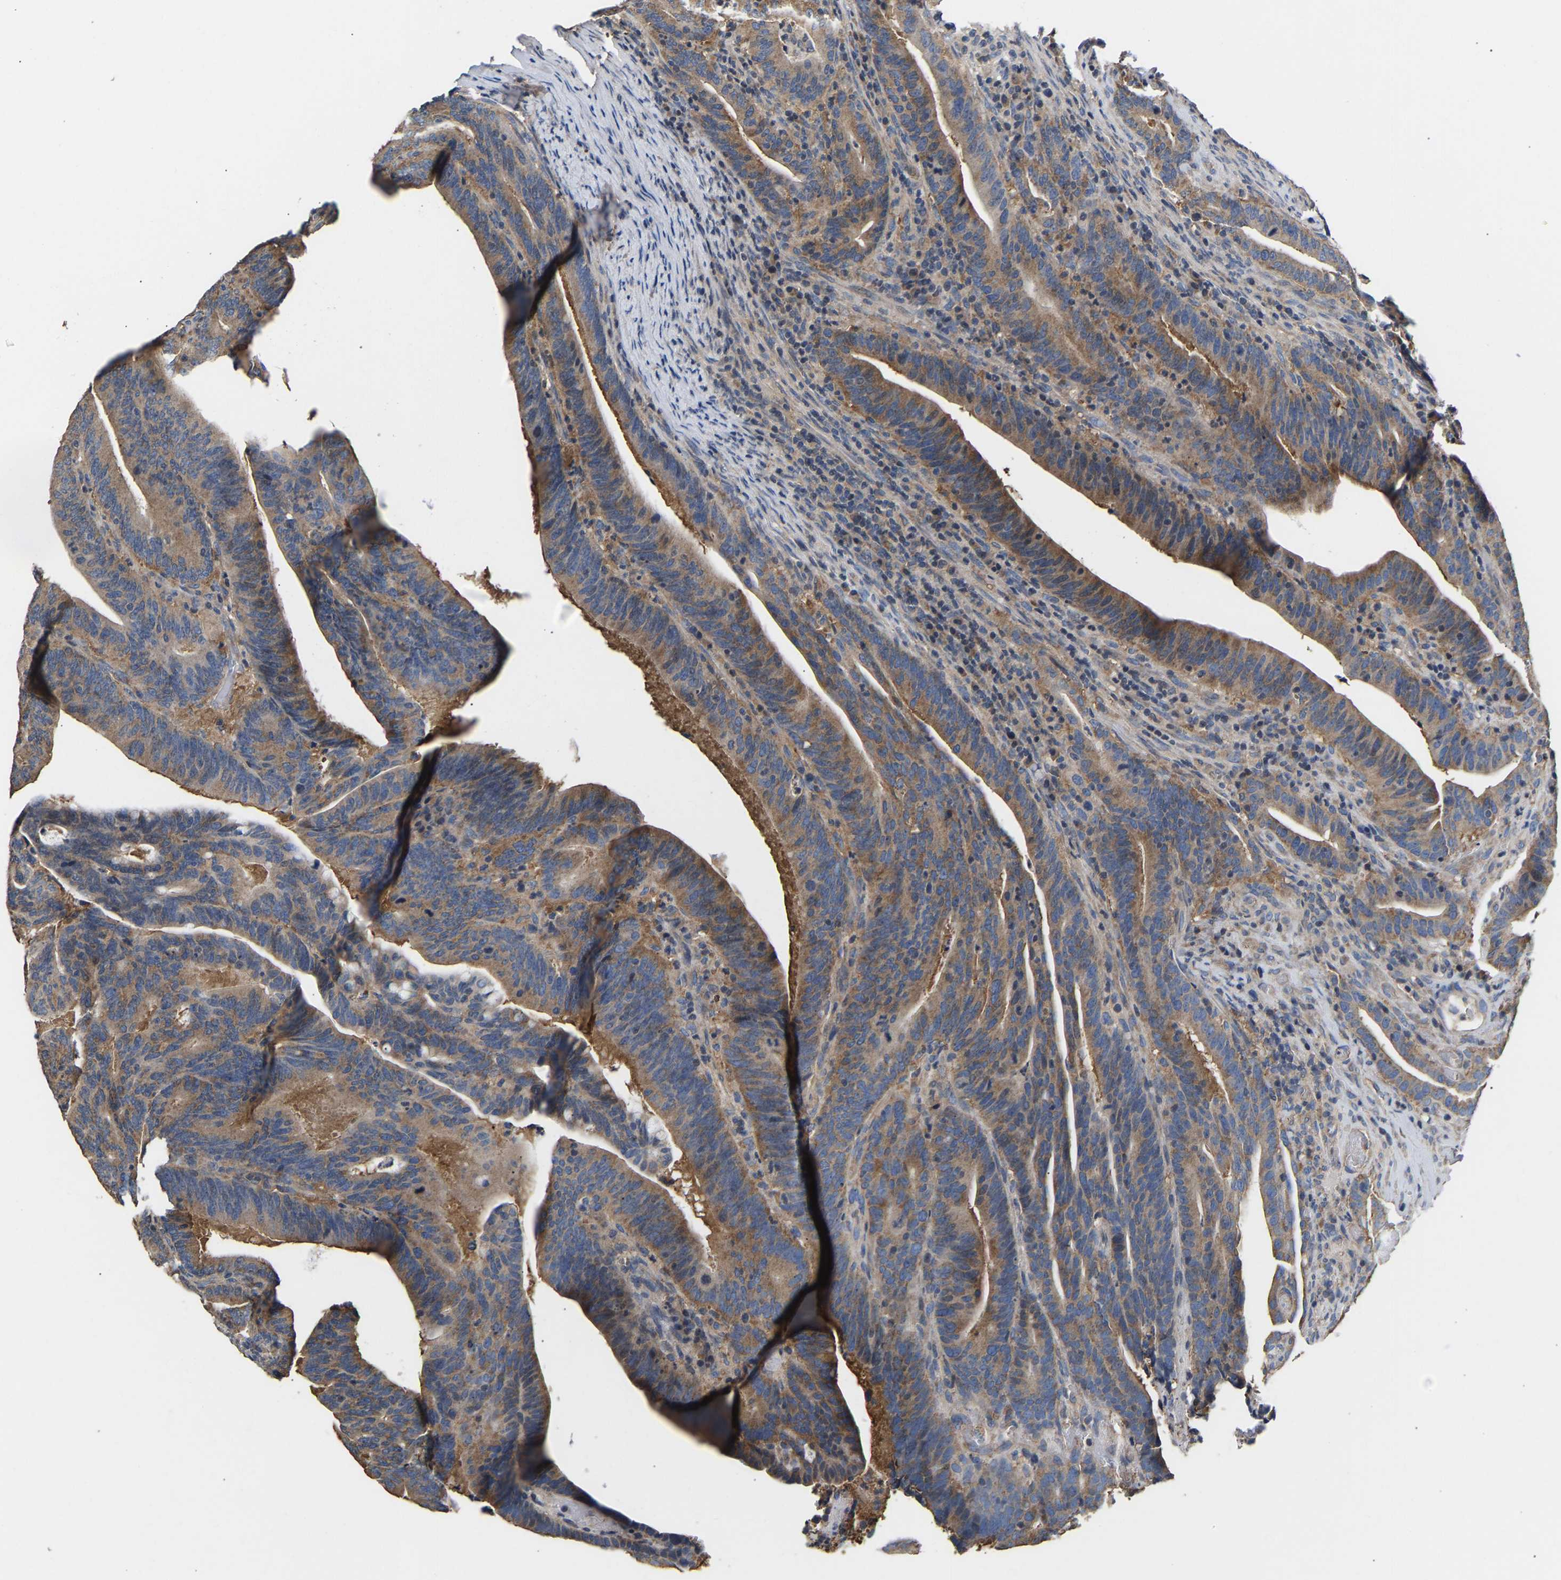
{"staining": {"intensity": "moderate", "quantity": ">75%", "location": "cytoplasmic/membranous"}, "tissue": "colorectal cancer", "cell_type": "Tumor cells", "image_type": "cancer", "snomed": [{"axis": "morphology", "description": "Adenocarcinoma, NOS"}, {"axis": "topography", "description": "Colon"}], "caption": "A histopathology image of colorectal cancer (adenocarcinoma) stained for a protein shows moderate cytoplasmic/membranous brown staining in tumor cells. (DAB (3,3'-diaminobenzidine) IHC with brightfield microscopy, high magnification).", "gene": "AIMP2", "patient": {"sex": "female", "age": 66}}